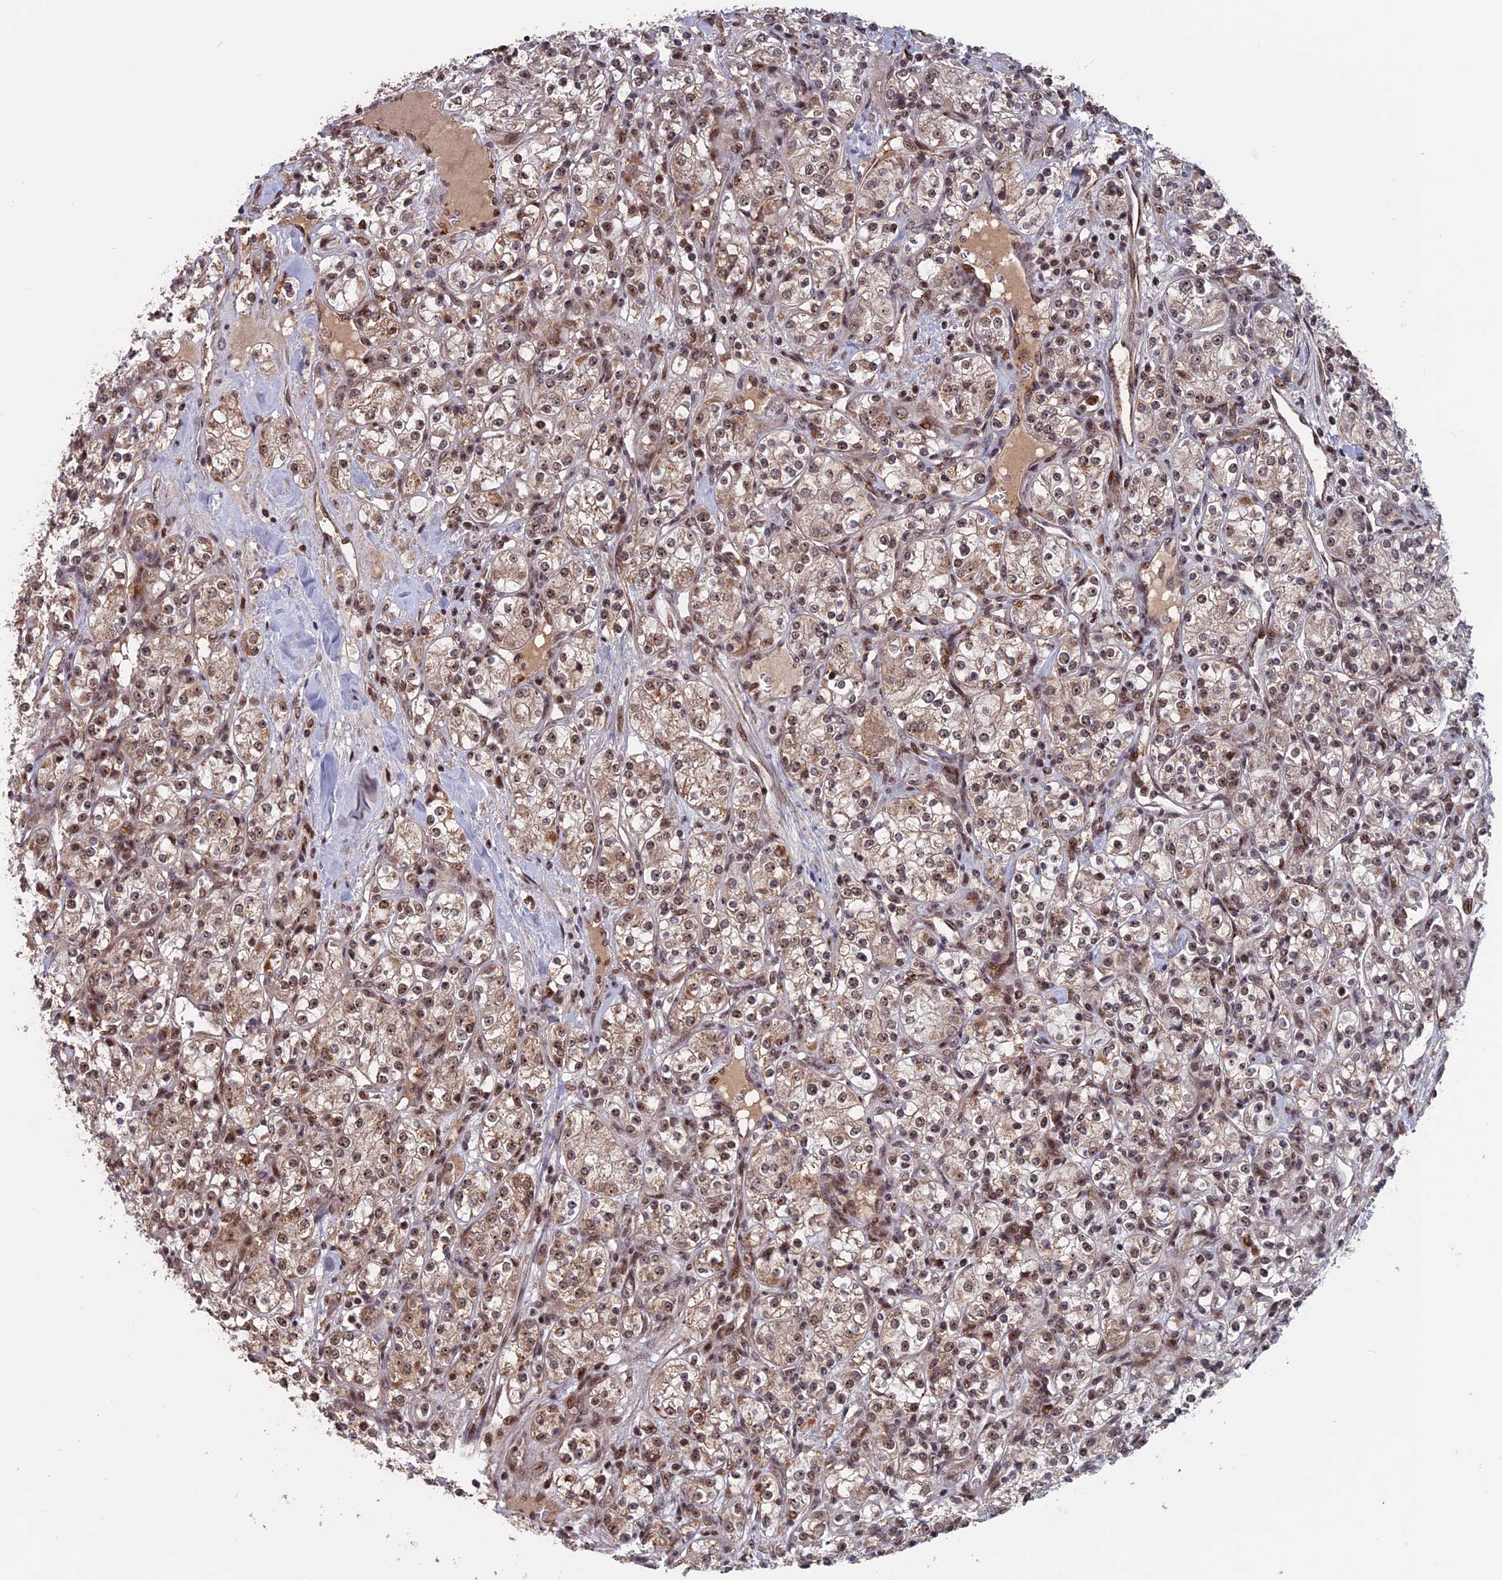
{"staining": {"intensity": "moderate", "quantity": ">75%", "location": "cytoplasmic/membranous,nuclear"}, "tissue": "renal cancer", "cell_type": "Tumor cells", "image_type": "cancer", "snomed": [{"axis": "morphology", "description": "Adenocarcinoma, NOS"}, {"axis": "topography", "description": "Kidney"}], "caption": "A high-resolution photomicrograph shows IHC staining of renal adenocarcinoma, which exhibits moderate cytoplasmic/membranous and nuclear positivity in approximately >75% of tumor cells.", "gene": "CACTIN", "patient": {"sex": "male", "age": 77}}